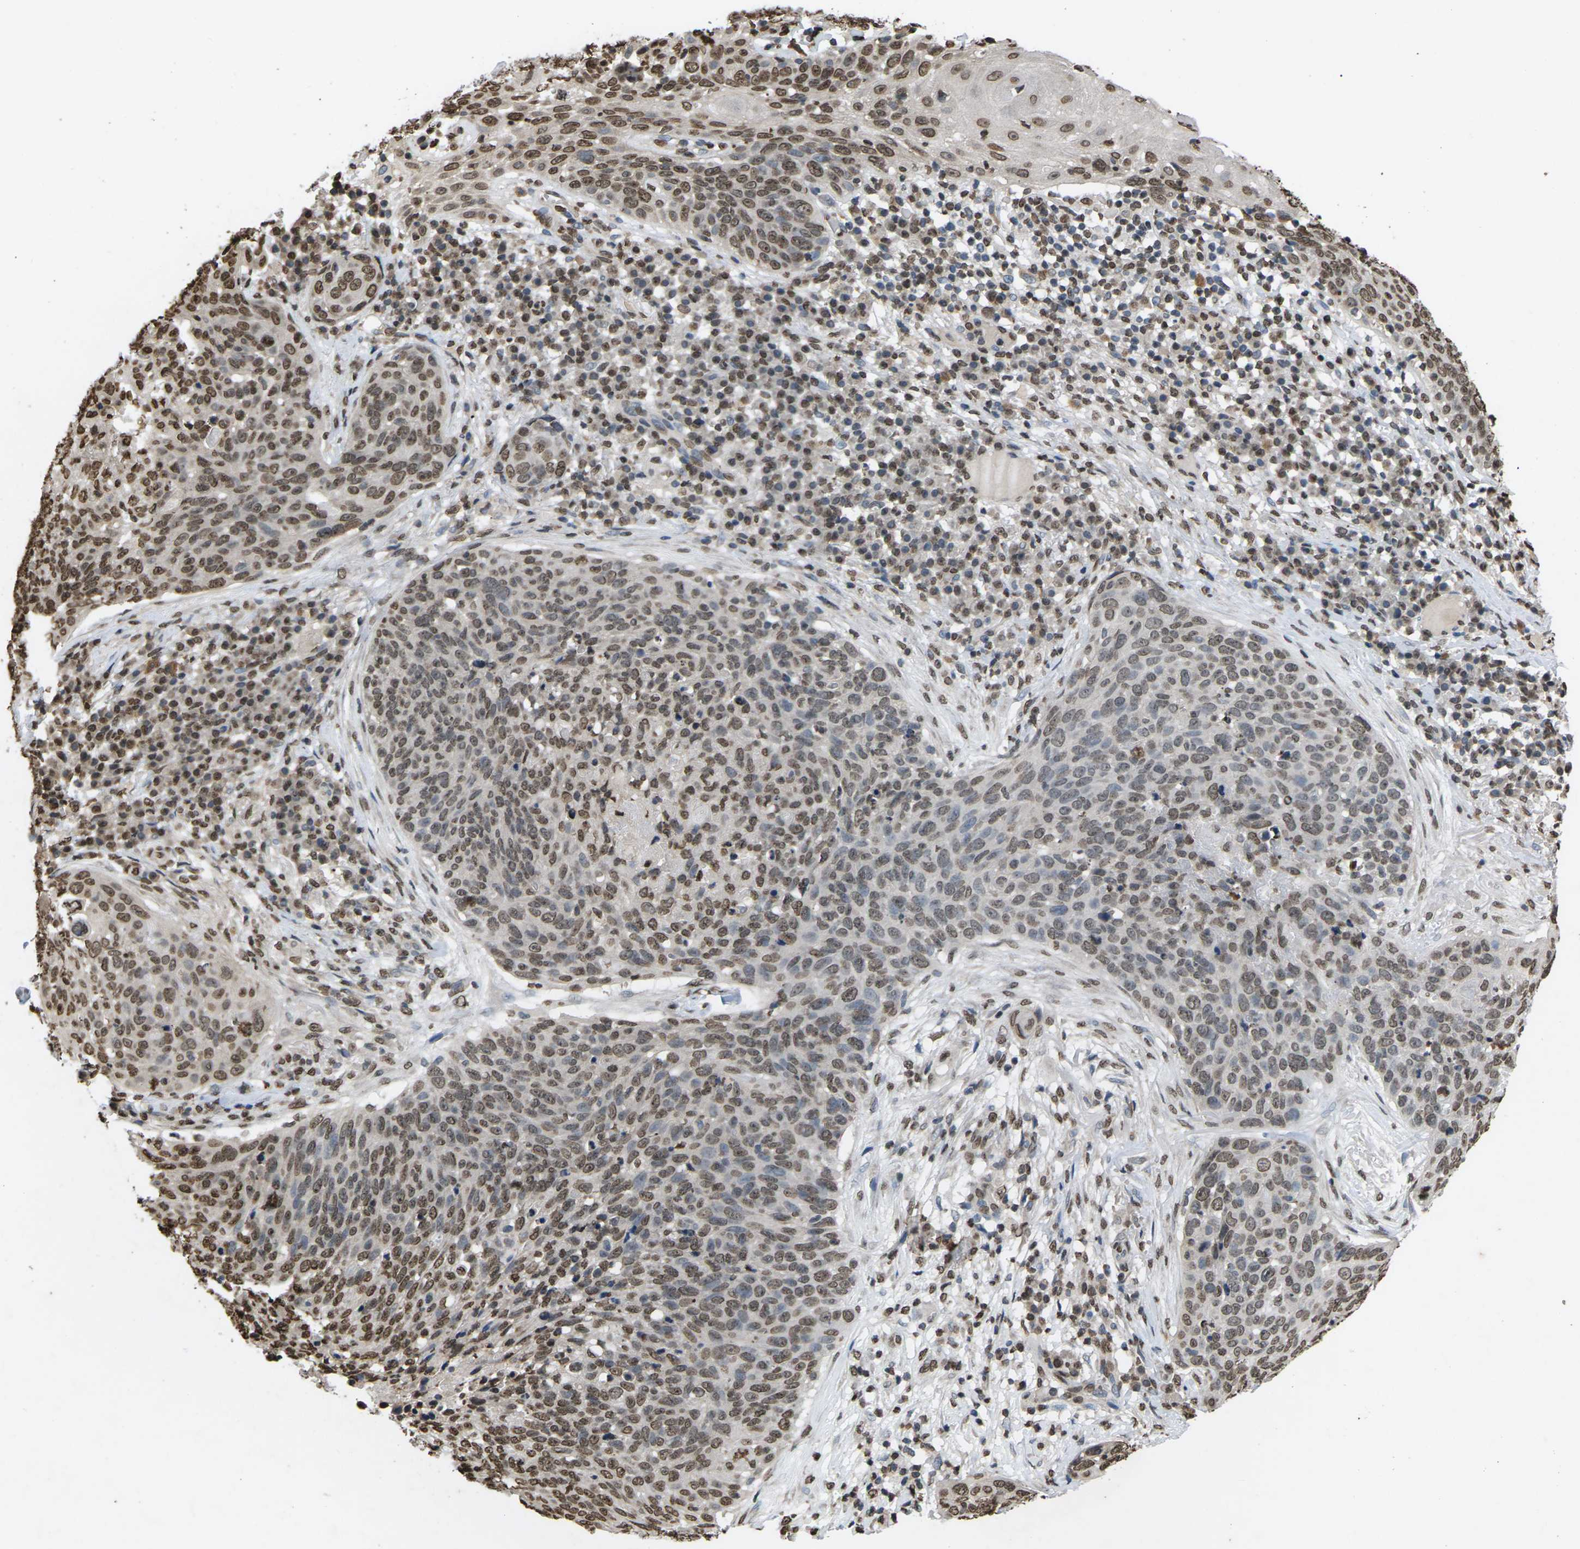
{"staining": {"intensity": "moderate", "quantity": ">75%", "location": "nuclear"}, "tissue": "skin cancer", "cell_type": "Tumor cells", "image_type": "cancer", "snomed": [{"axis": "morphology", "description": "Squamous cell carcinoma in situ, NOS"}, {"axis": "morphology", "description": "Squamous cell carcinoma, NOS"}, {"axis": "topography", "description": "Skin"}], "caption": "IHC micrograph of human squamous cell carcinoma in situ (skin) stained for a protein (brown), which exhibits medium levels of moderate nuclear positivity in about >75% of tumor cells.", "gene": "EMSY", "patient": {"sex": "male", "age": 93}}